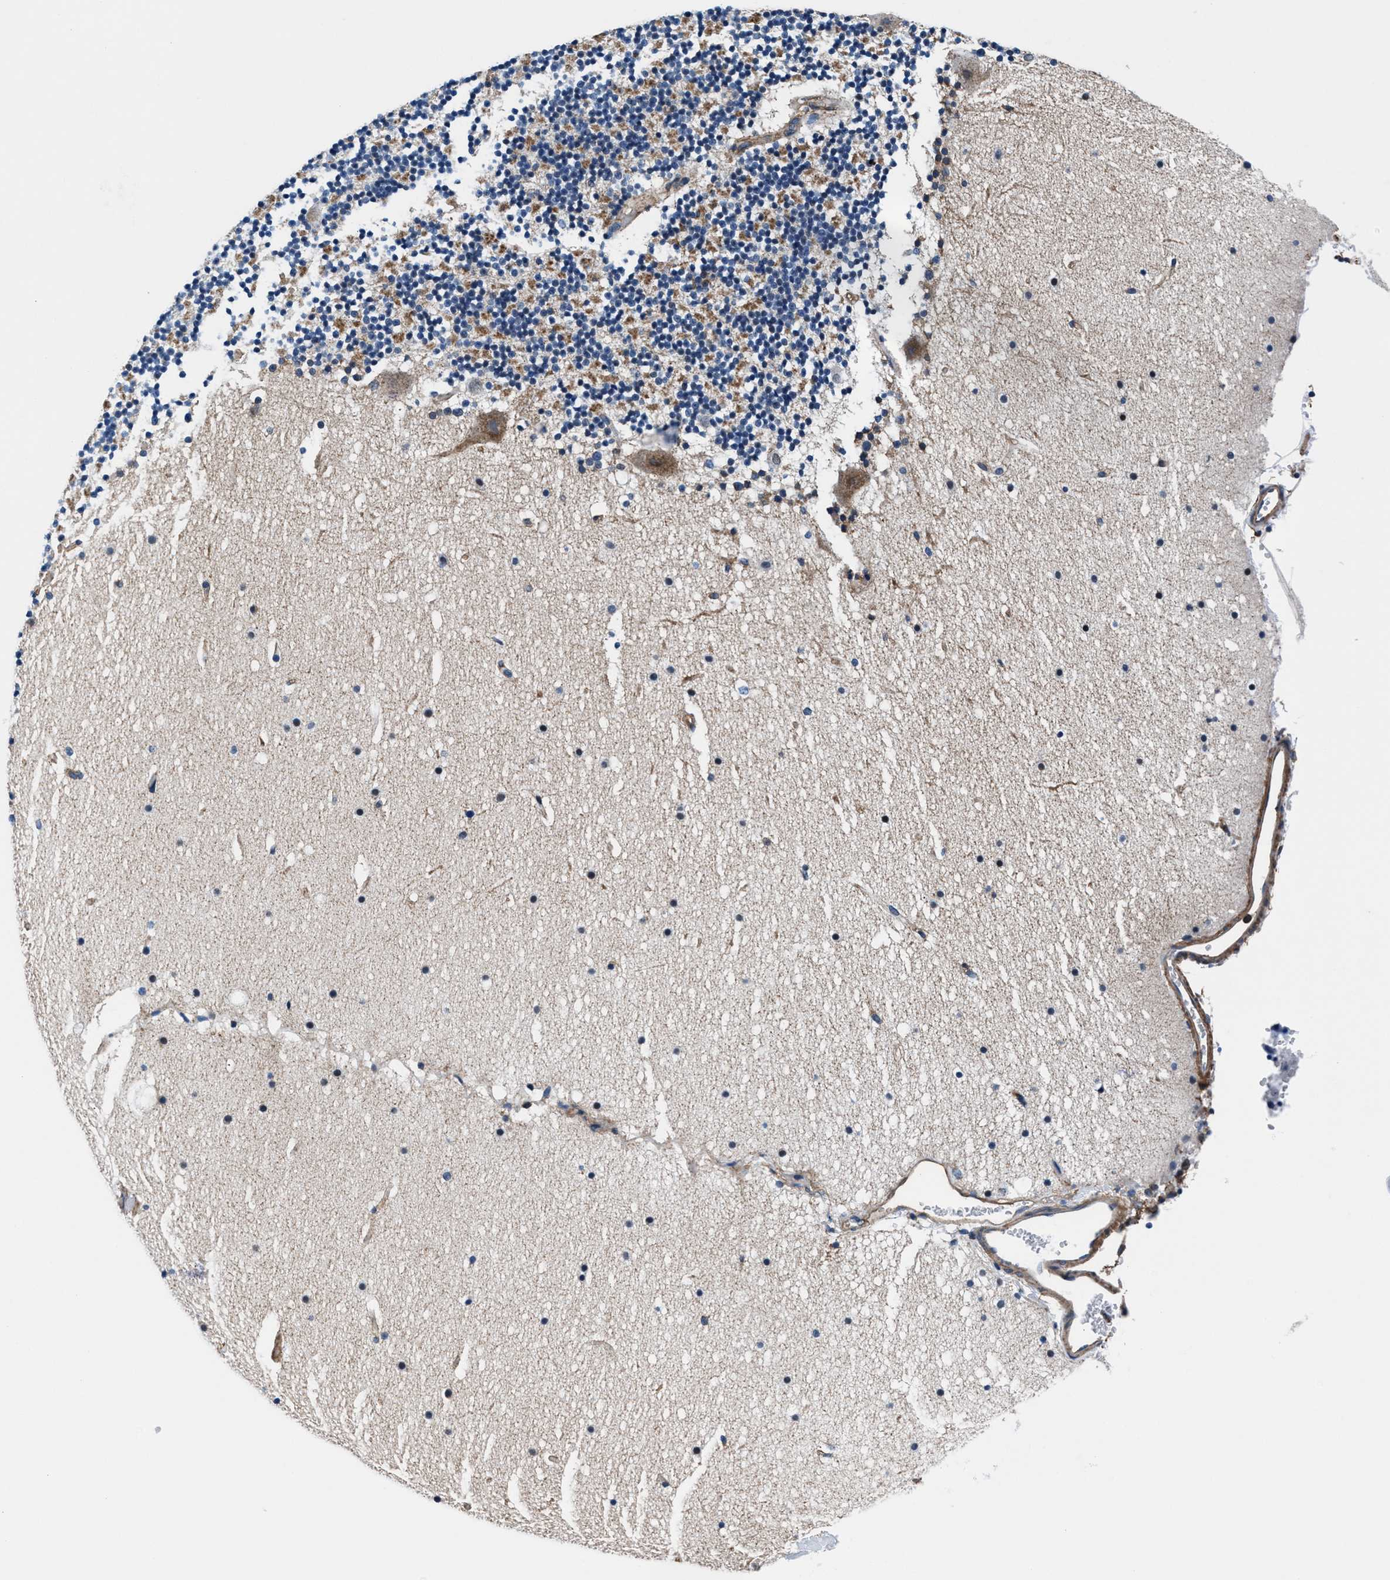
{"staining": {"intensity": "weak", "quantity": "<25%", "location": "cytoplasmic/membranous"}, "tissue": "cerebellum", "cell_type": "Cells in granular layer", "image_type": "normal", "snomed": [{"axis": "morphology", "description": "Normal tissue, NOS"}, {"axis": "topography", "description": "Cerebellum"}], "caption": "Cells in granular layer show no significant protein expression in normal cerebellum. (DAB IHC visualized using brightfield microscopy, high magnification).", "gene": "NKTR", "patient": {"sex": "male", "age": 57}}